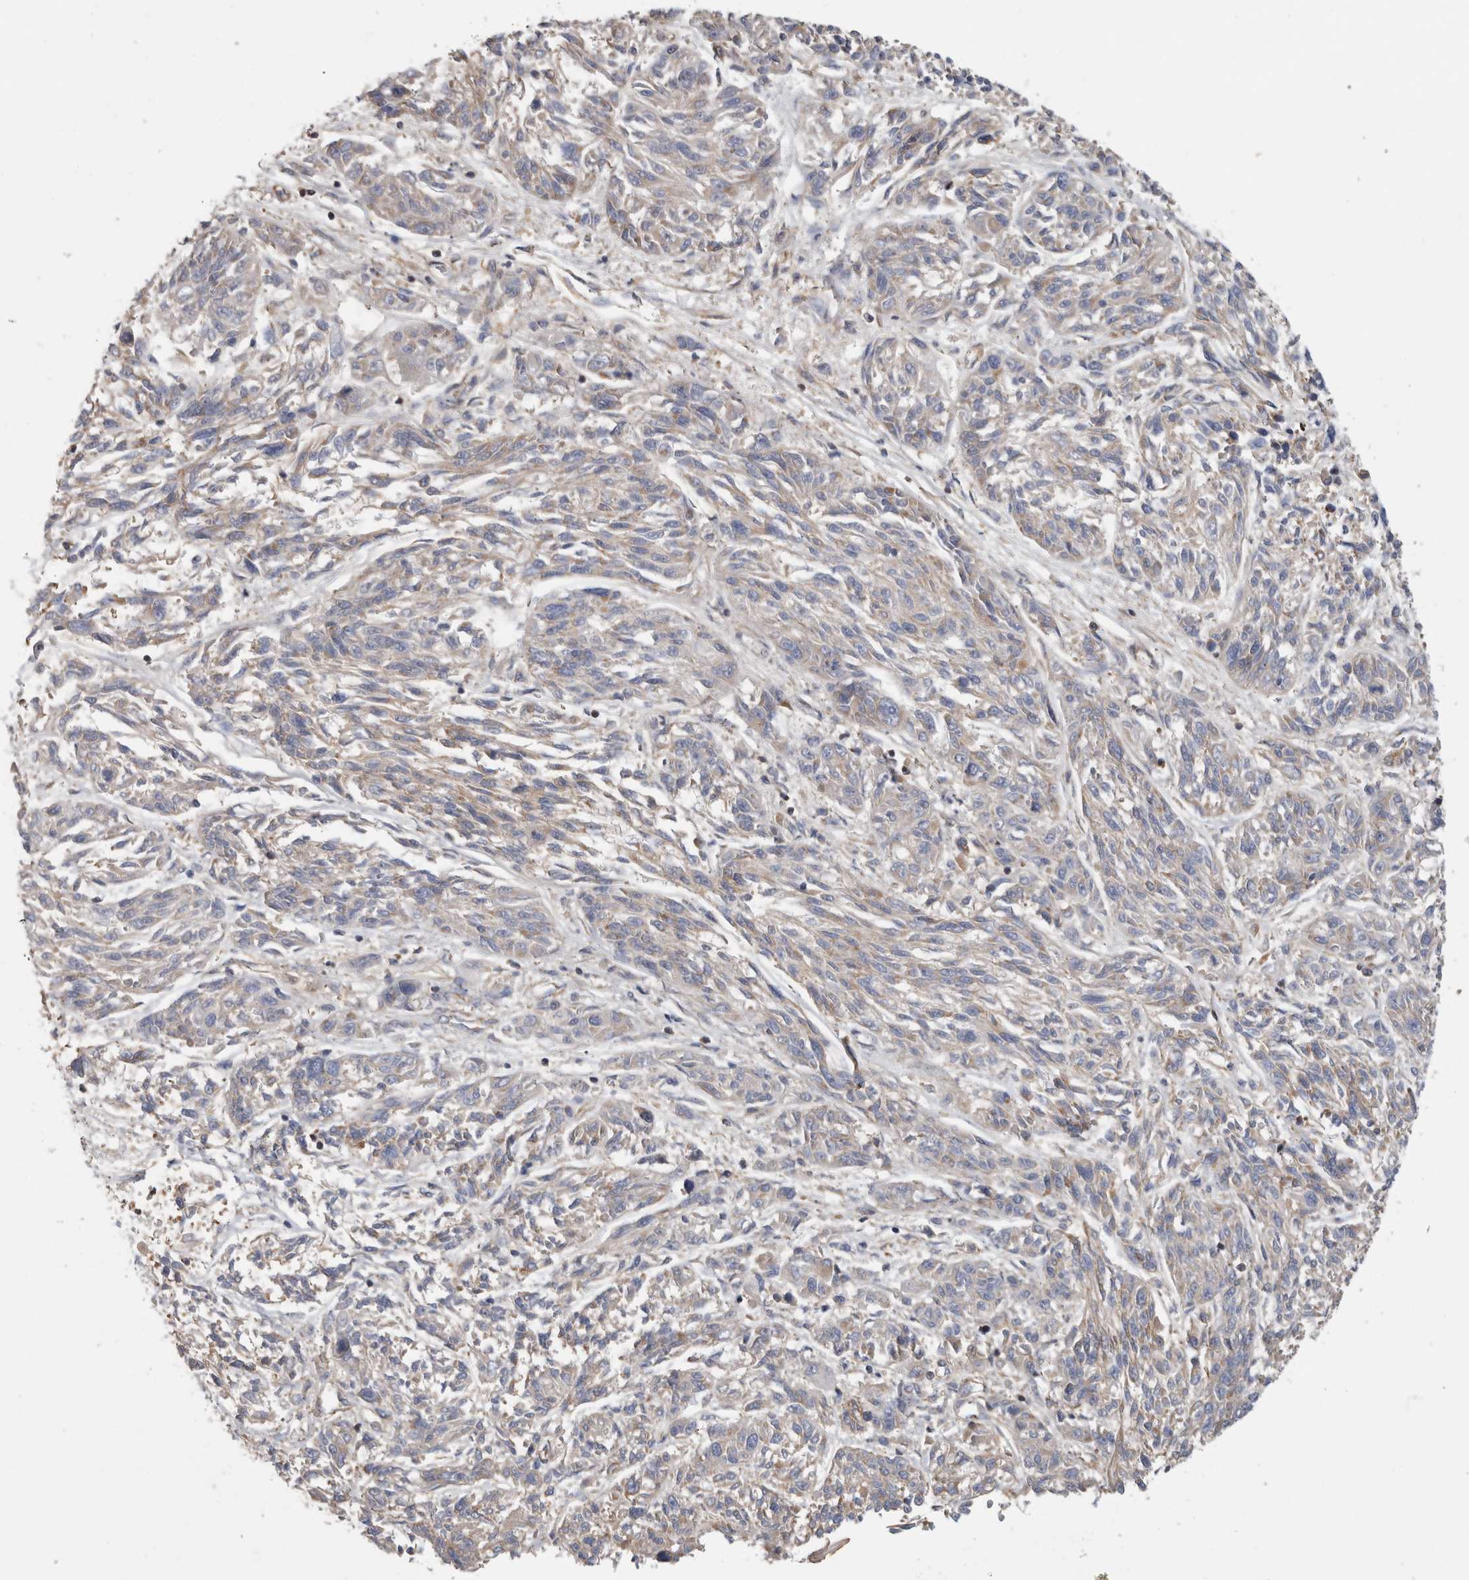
{"staining": {"intensity": "negative", "quantity": "none", "location": "none"}, "tissue": "melanoma", "cell_type": "Tumor cells", "image_type": "cancer", "snomed": [{"axis": "morphology", "description": "Malignant melanoma, NOS"}, {"axis": "topography", "description": "Skin"}], "caption": "Micrograph shows no significant protein positivity in tumor cells of malignant melanoma.", "gene": "SFXN2", "patient": {"sex": "male", "age": 53}}